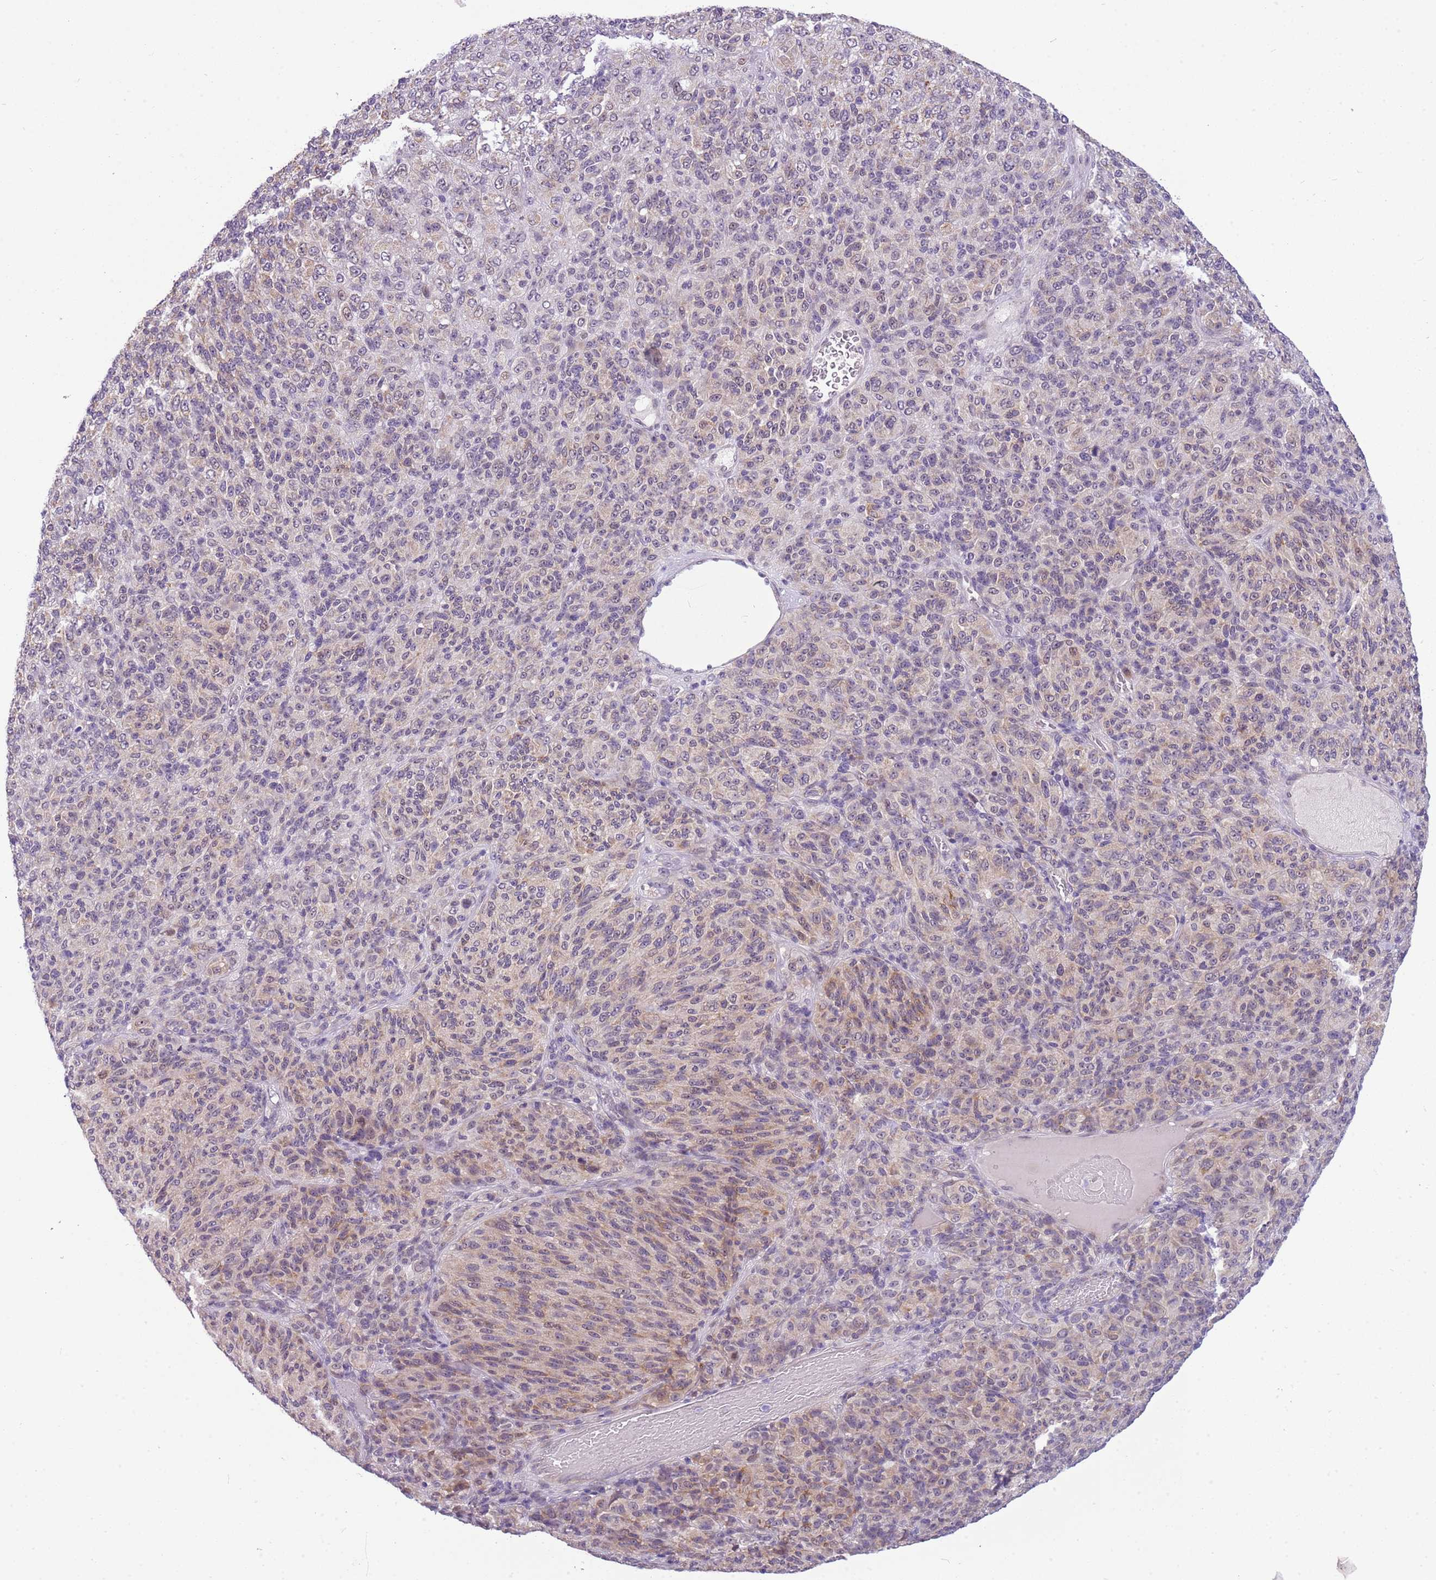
{"staining": {"intensity": "weak", "quantity": "<25%", "location": "cytoplasmic/membranous,nuclear"}, "tissue": "melanoma", "cell_type": "Tumor cells", "image_type": "cancer", "snomed": [{"axis": "morphology", "description": "Malignant melanoma, Metastatic site"}, {"axis": "topography", "description": "Brain"}], "caption": "DAB immunohistochemical staining of human malignant melanoma (metastatic site) displays no significant staining in tumor cells.", "gene": "FAM120C", "patient": {"sex": "female", "age": 56}}